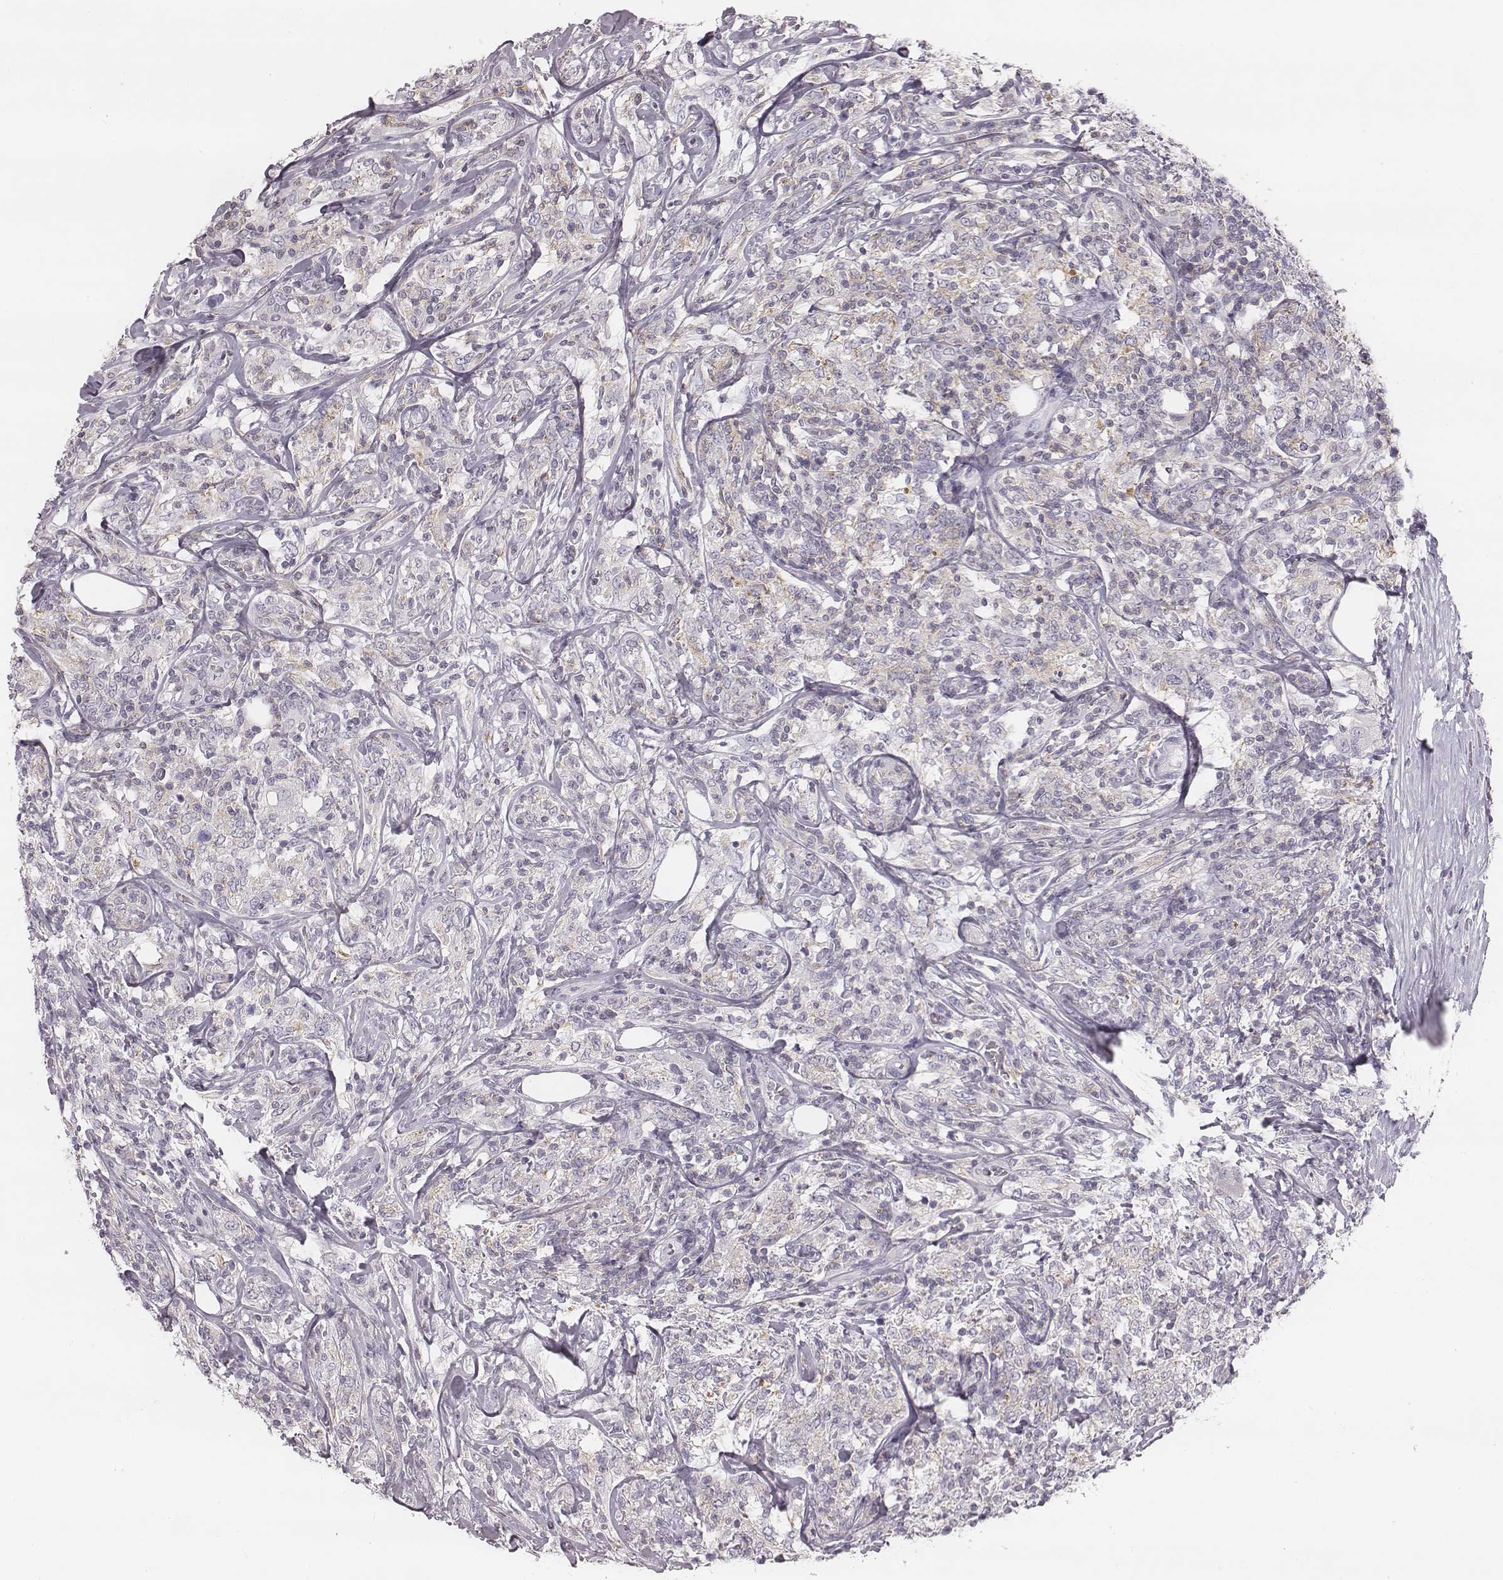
{"staining": {"intensity": "negative", "quantity": "none", "location": "none"}, "tissue": "lymphoma", "cell_type": "Tumor cells", "image_type": "cancer", "snomed": [{"axis": "morphology", "description": "Malignant lymphoma, non-Hodgkin's type, High grade"}, {"axis": "topography", "description": "Lymph node"}], "caption": "Immunohistochemistry (IHC) histopathology image of human high-grade malignant lymphoma, non-Hodgkin's type stained for a protein (brown), which exhibits no staining in tumor cells. Brightfield microscopy of immunohistochemistry (IHC) stained with DAB (3,3'-diaminobenzidine) (brown) and hematoxylin (blue), captured at high magnification.", "gene": "ZNF365", "patient": {"sex": "female", "age": 84}}